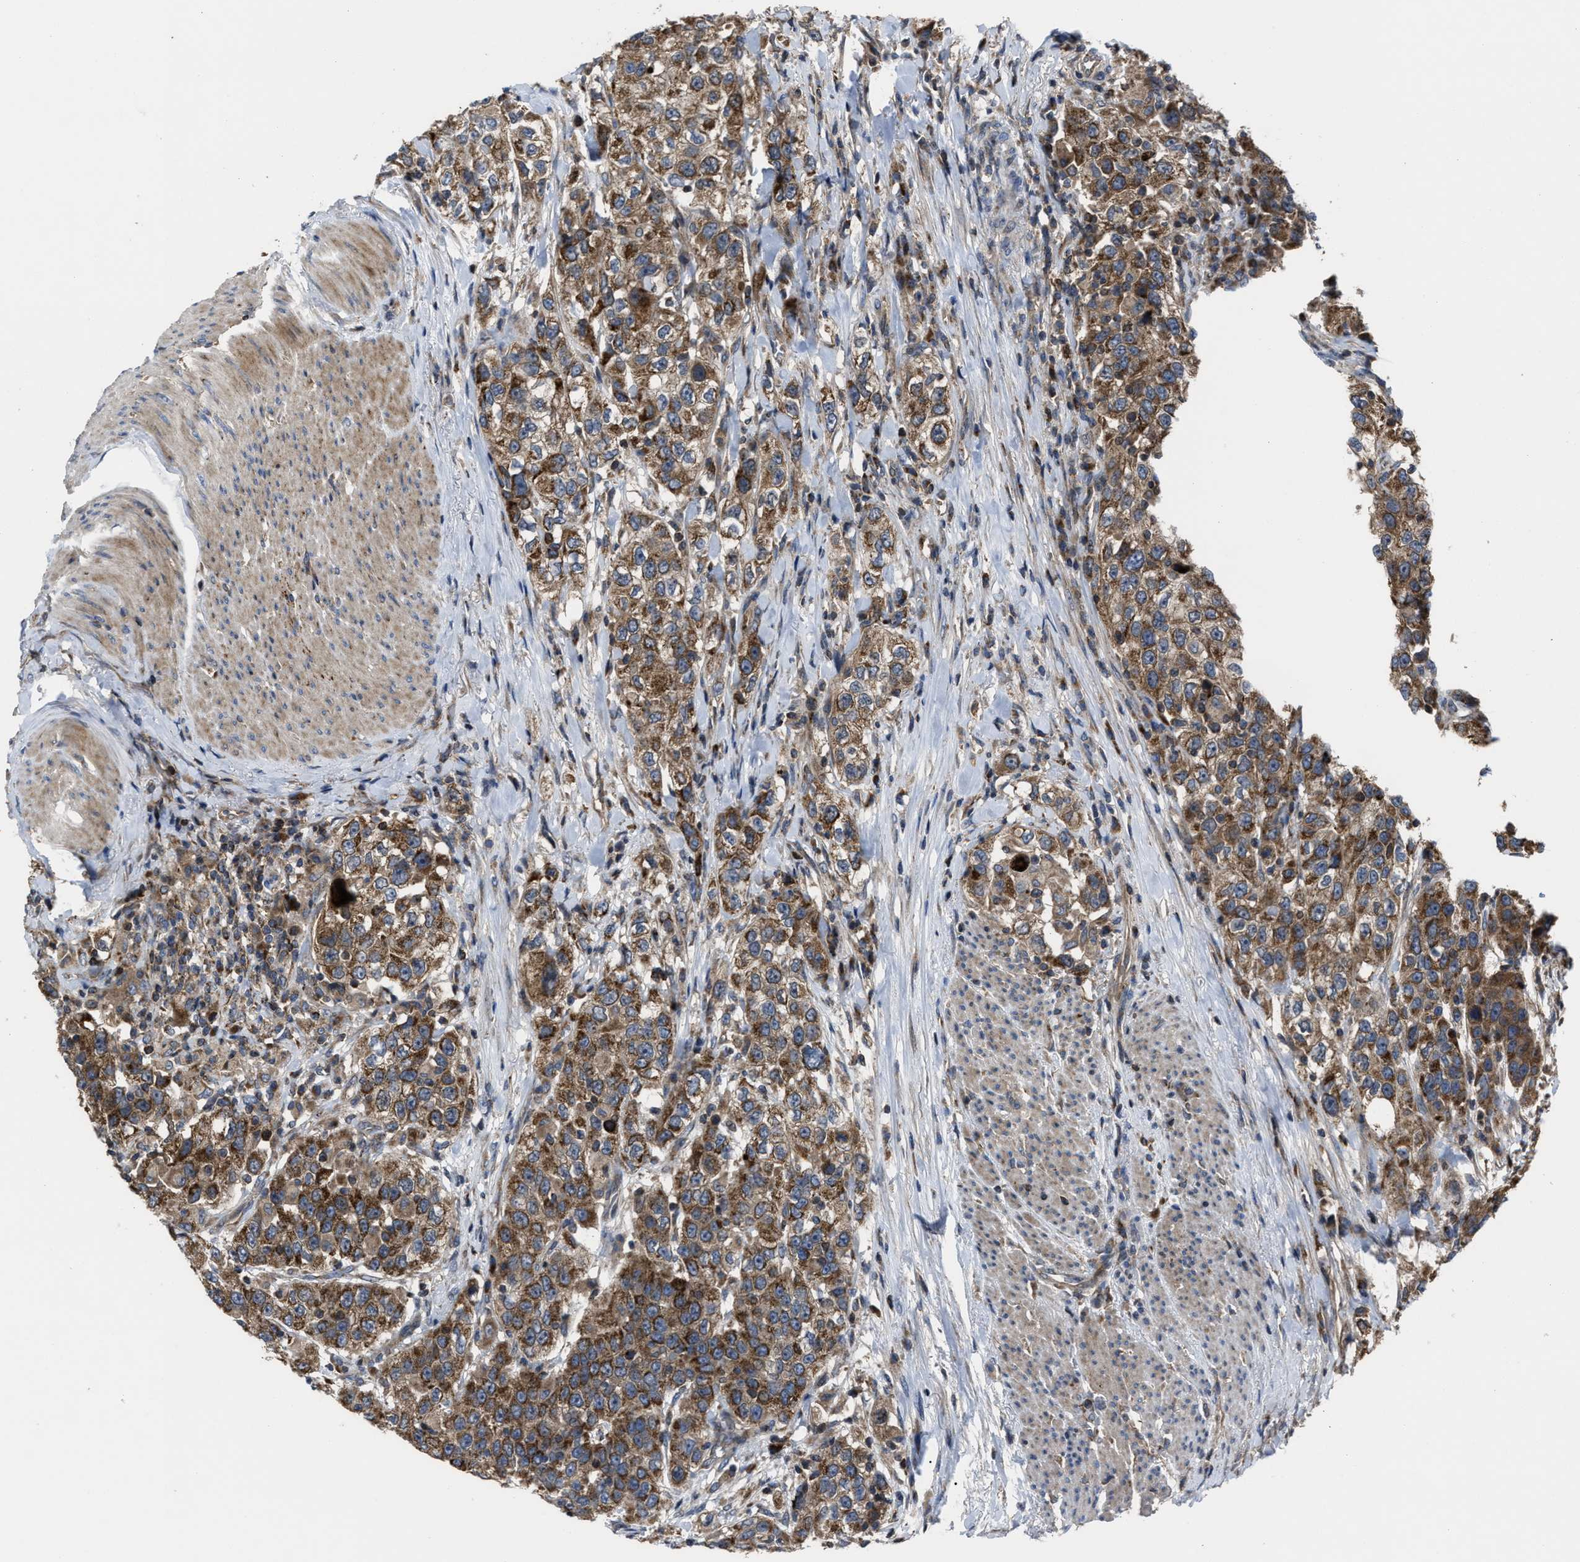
{"staining": {"intensity": "moderate", "quantity": ">75%", "location": "cytoplasmic/membranous"}, "tissue": "urothelial cancer", "cell_type": "Tumor cells", "image_type": "cancer", "snomed": [{"axis": "morphology", "description": "Urothelial carcinoma, High grade"}, {"axis": "topography", "description": "Urinary bladder"}], "caption": "IHC (DAB (3,3'-diaminobenzidine)) staining of urothelial cancer demonstrates moderate cytoplasmic/membranous protein expression in approximately >75% of tumor cells.", "gene": "PASK", "patient": {"sex": "female", "age": 80}}